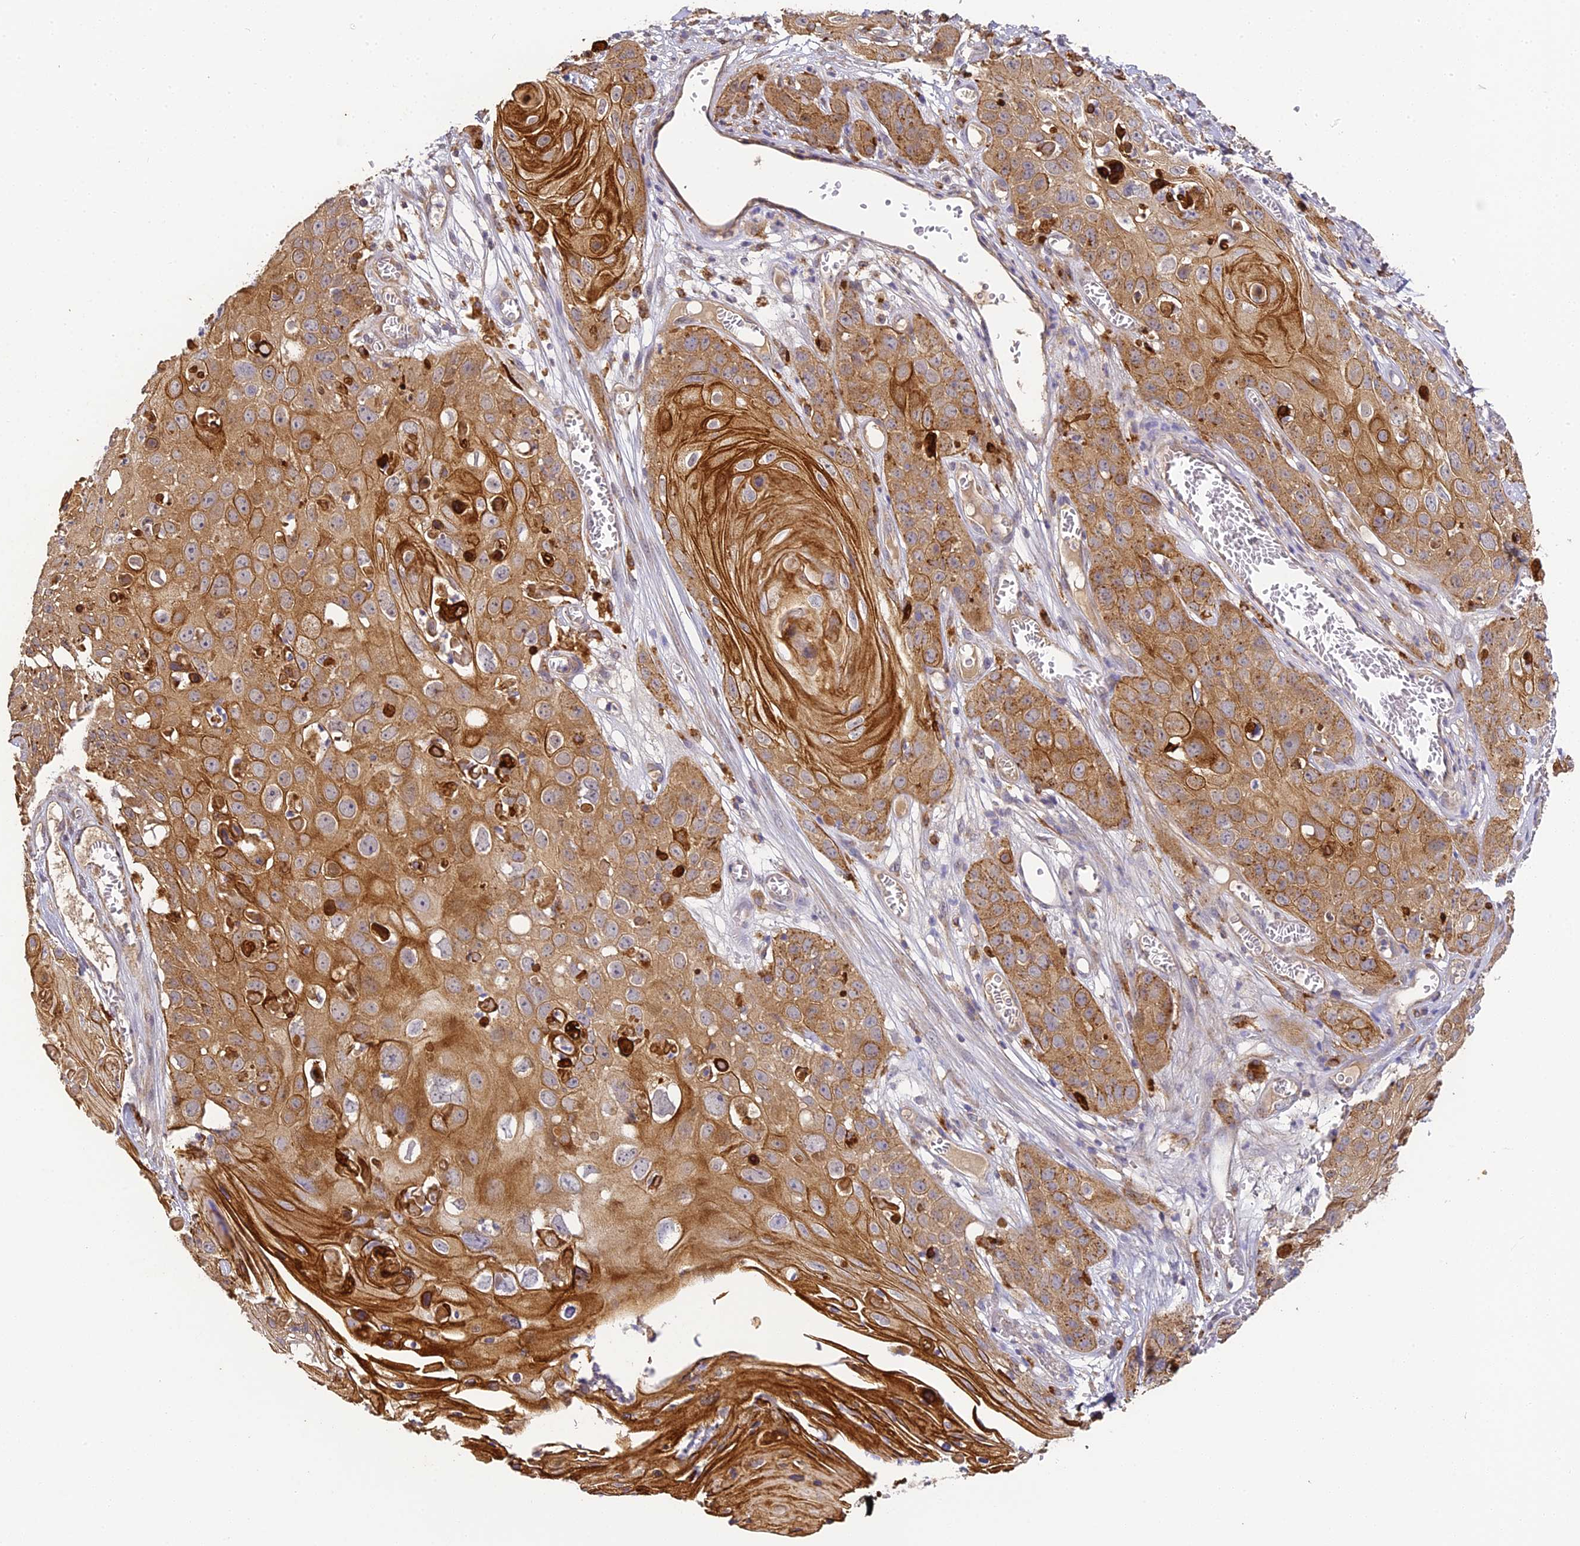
{"staining": {"intensity": "moderate", "quantity": ">75%", "location": "cytoplasmic/membranous"}, "tissue": "skin cancer", "cell_type": "Tumor cells", "image_type": "cancer", "snomed": [{"axis": "morphology", "description": "Squamous cell carcinoma, NOS"}, {"axis": "topography", "description": "Skin"}], "caption": "Immunohistochemistry (DAB) staining of squamous cell carcinoma (skin) demonstrates moderate cytoplasmic/membranous protein positivity in approximately >75% of tumor cells. The protein is stained brown, and the nuclei are stained in blue (DAB IHC with brightfield microscopy, high magnification).", "gene": "YAE1", "patient": {"sex": "male", "age": 55}}